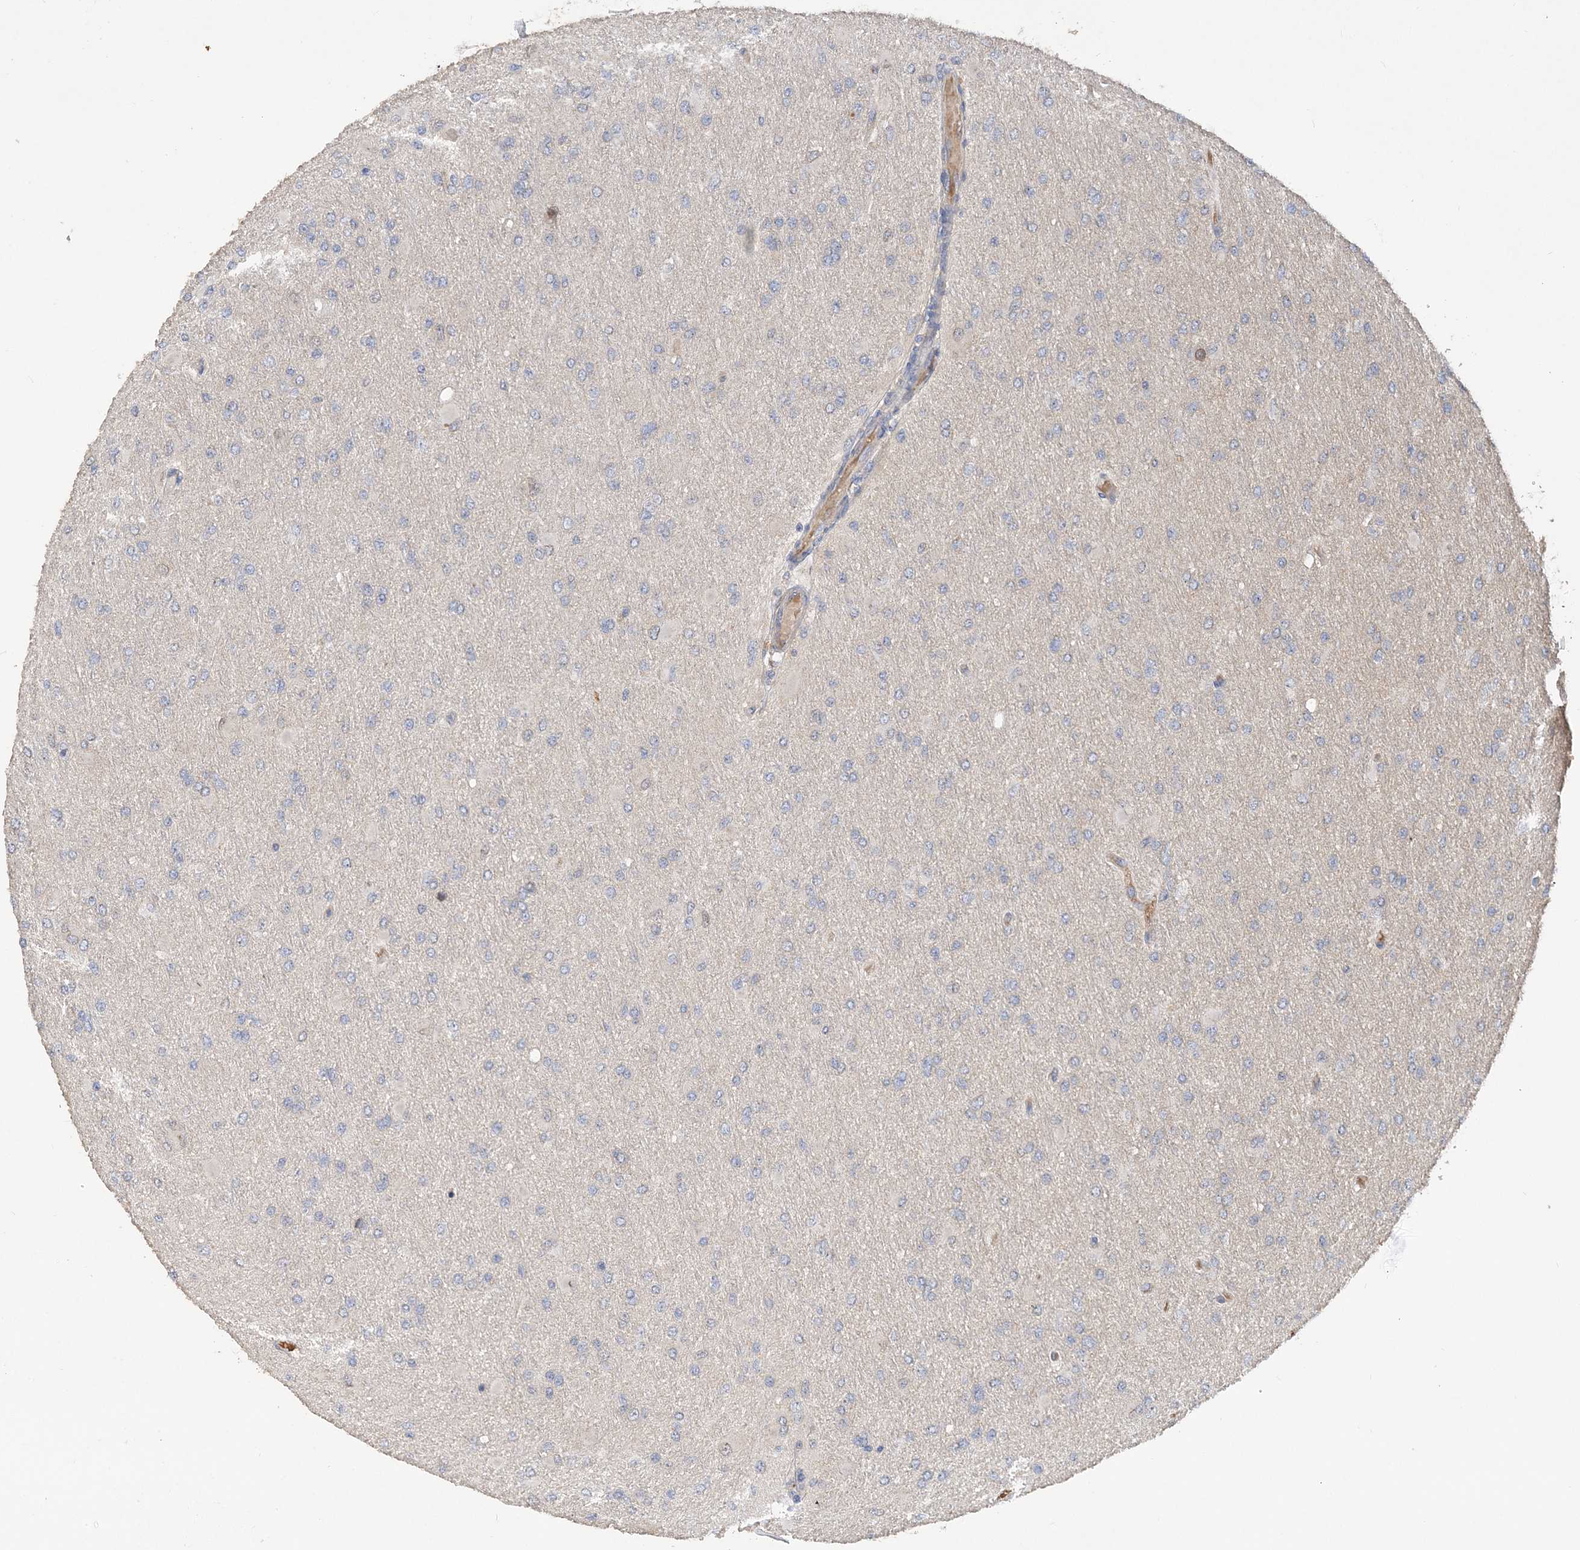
{"staining": {"intensity": "negative", "quantity": "none", "location": "none"}, "tissue": "glioma", "cell_type": "Tumor cells", "image_type": "cancer", "snomed": [{"axis": "morphology", "description": "Glioma, malignant, High grade"}, {"axis": "topography", "description": "Cerebral cortex"}], "caption": "The IHC micrograph has no significant staining in tumor cells of glioma tissue.", "gene": "GRINA", "patient": {"sex": "female", "age": 36}}